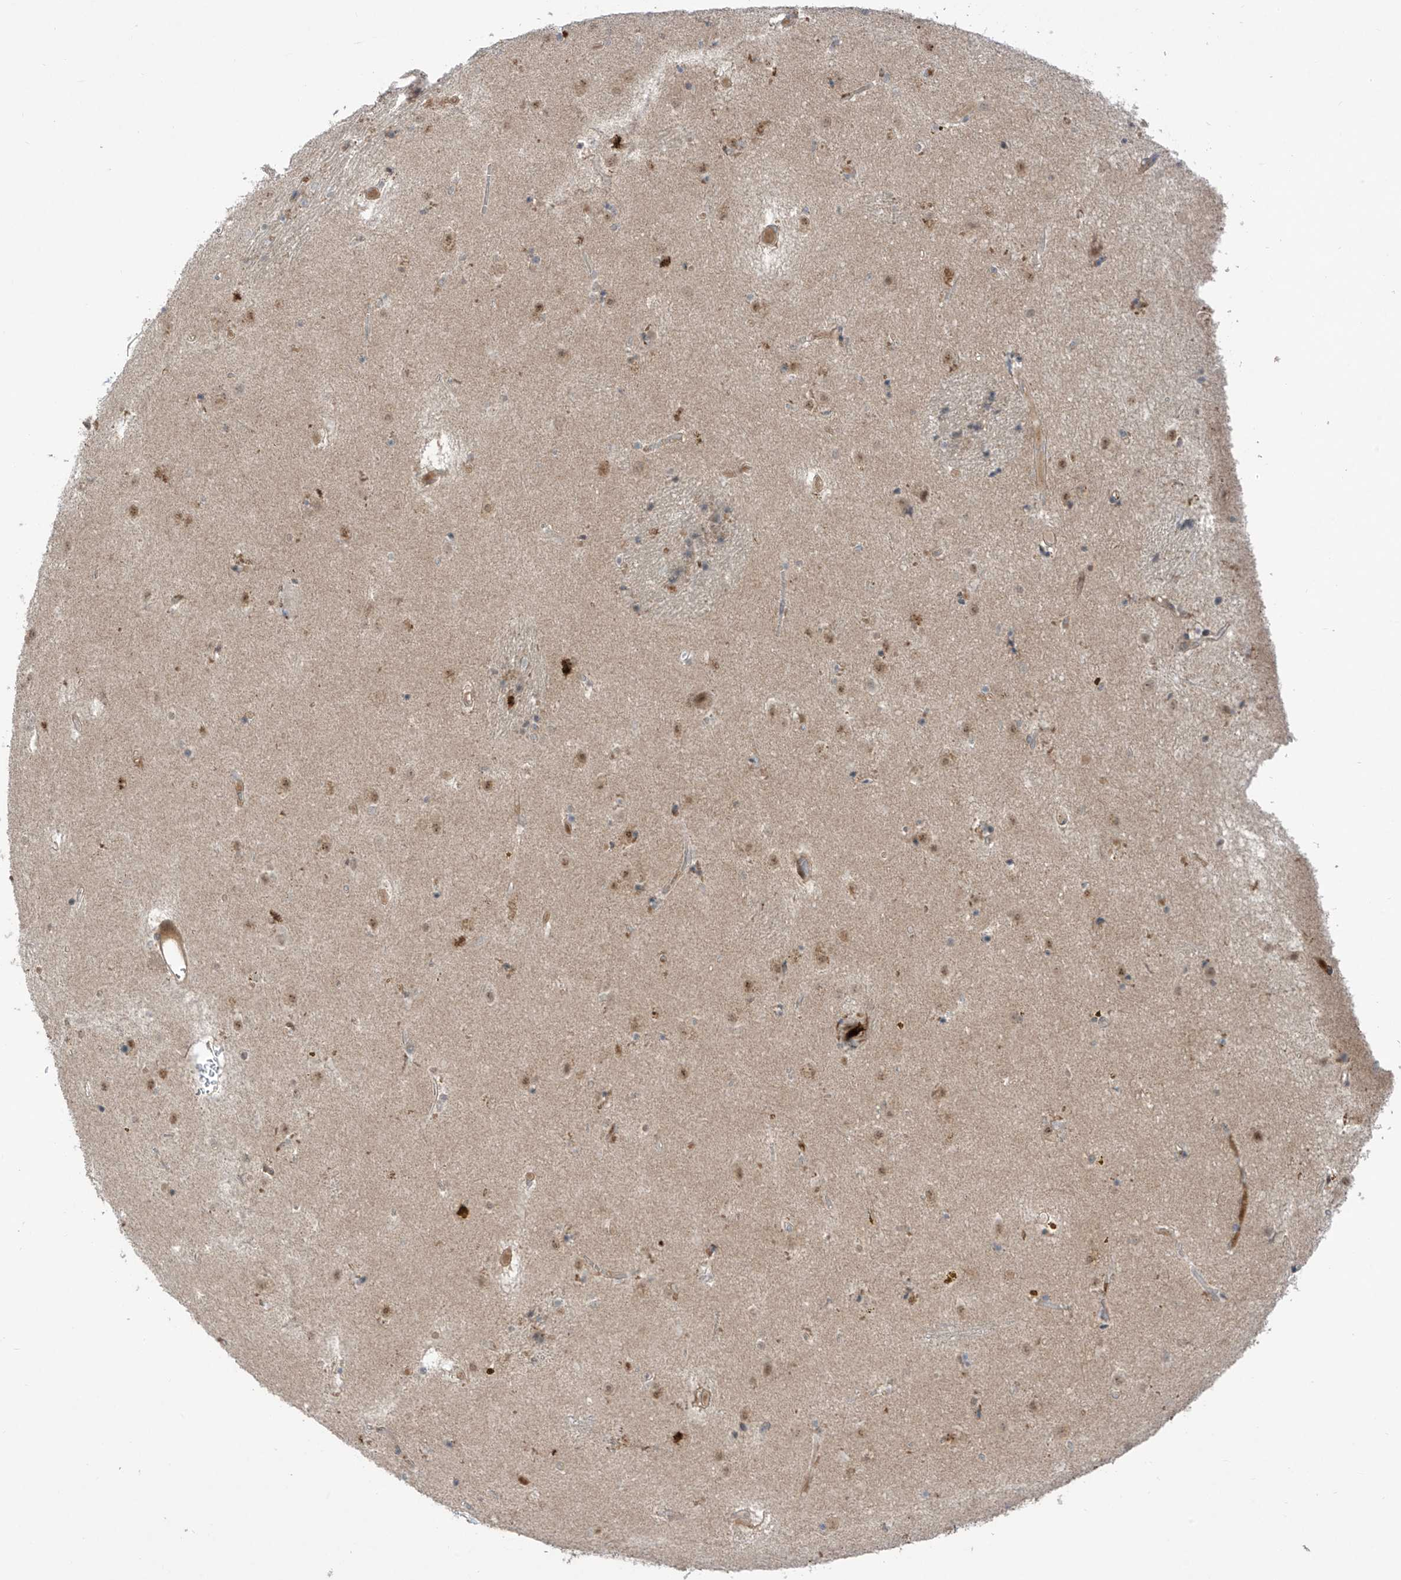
{"staining": {"intensity": "moderate", "quantity": "<25%", "location": "nuclear"}, "tissue": "caudate", "cell_type": "Glial cells", "image_type": "normal", "snomed": [{"axis": "morphology", "description": "Normal tissue, NOS"}, {"axis": "topography", "description": "Lateral ventricle wall"}], "caption": "Caudate stained with a protein marker demonstrates moderate staining in glial cells.", "gene": "OGT", "patient": {"sex": "male", "age": 70}}